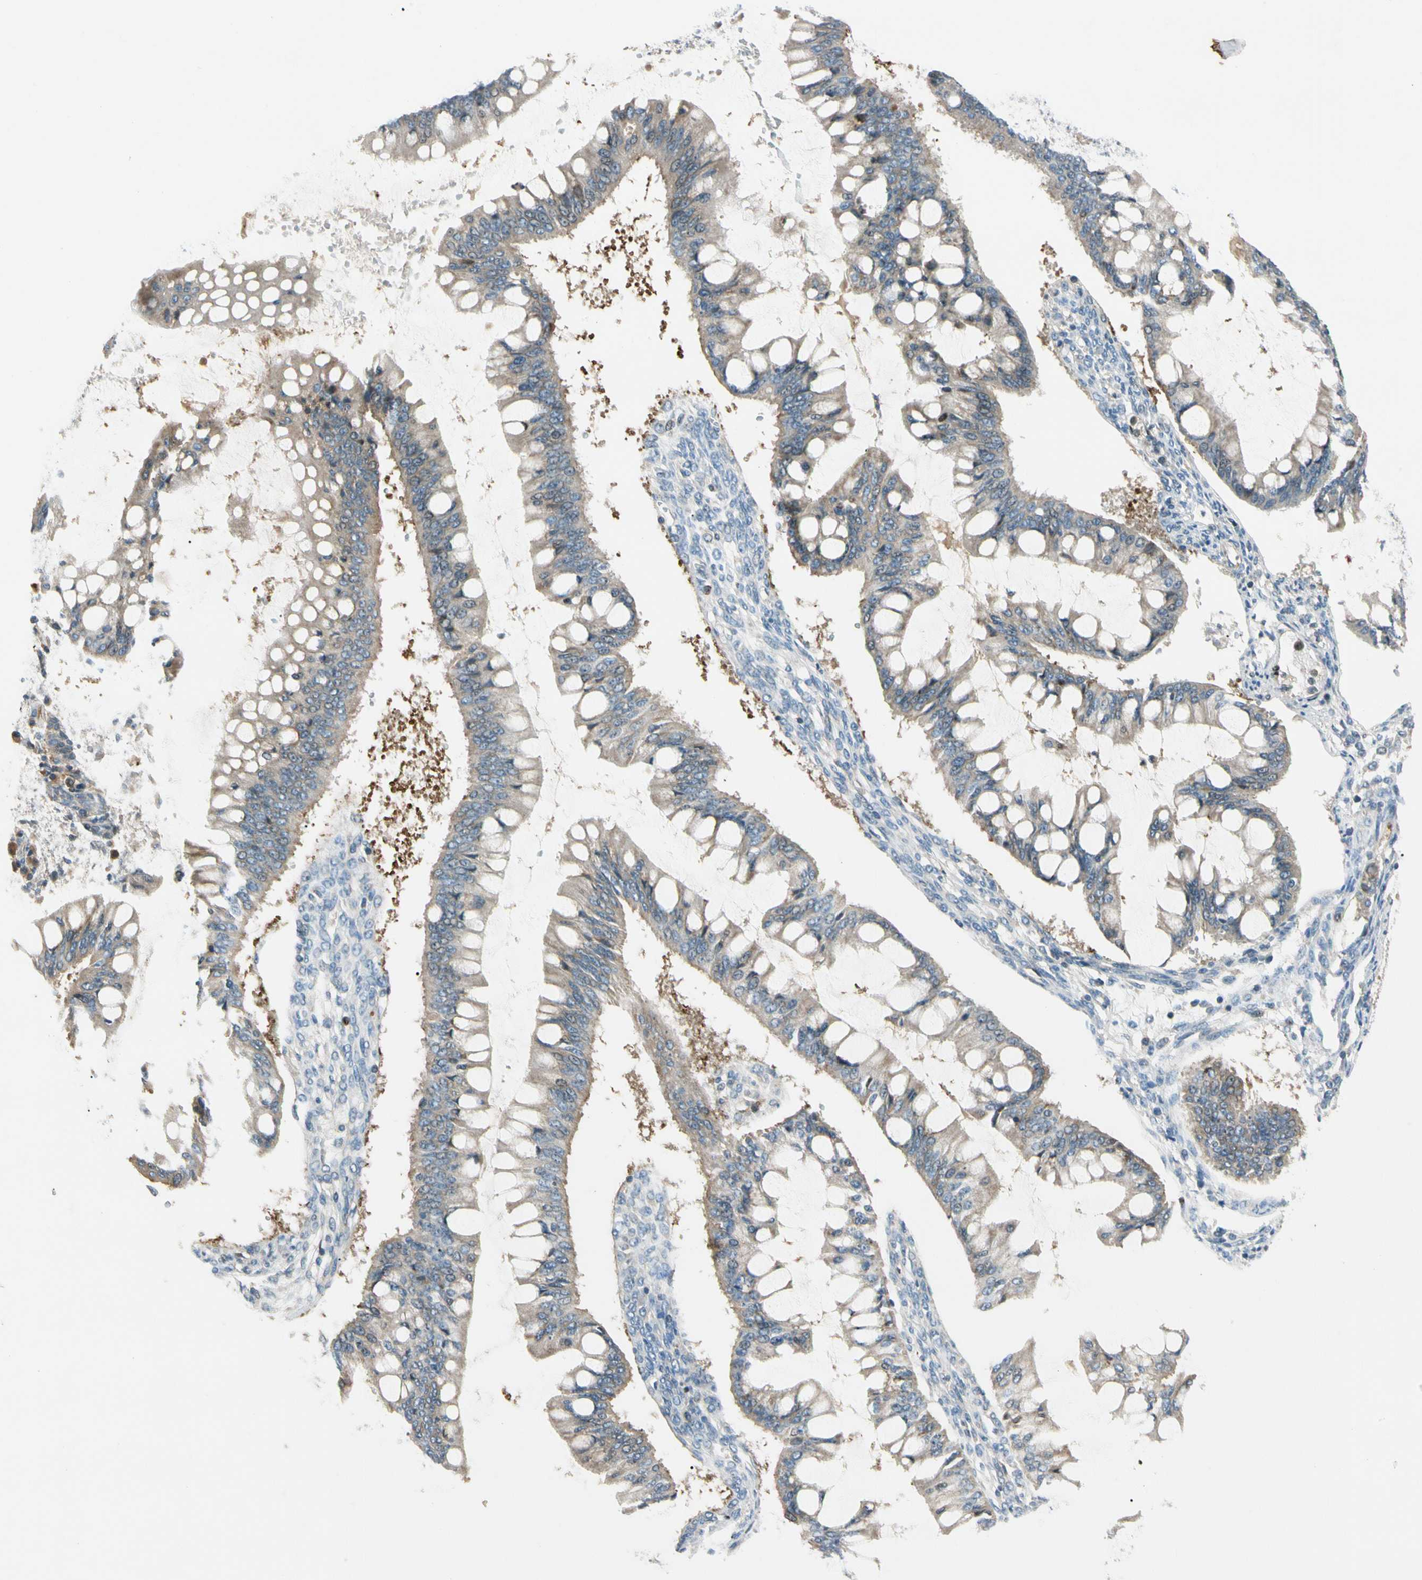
{"staining": {"intensity": "weak", "quantity": ">75%", "location": "cytoplasmic/membranous"}, "tissue": "ovarian cancer", "cell_type": "Tumor cells", "image_type": "cancer", "snomed": [{"axis": "morphology", "description": "Cystadenocarcinoma, mucinous, NOS"}, {"axis": "topography", "description": "Ovary"}], "caption": "A brown stain shows weak cytoplasmic/membranous positivity of a protein in human ovarian cancer (mucinous cystadenocarcinoma) tumor cells.", "gene": "CDH6", "patient": {"sex": "female", "age": 73}}